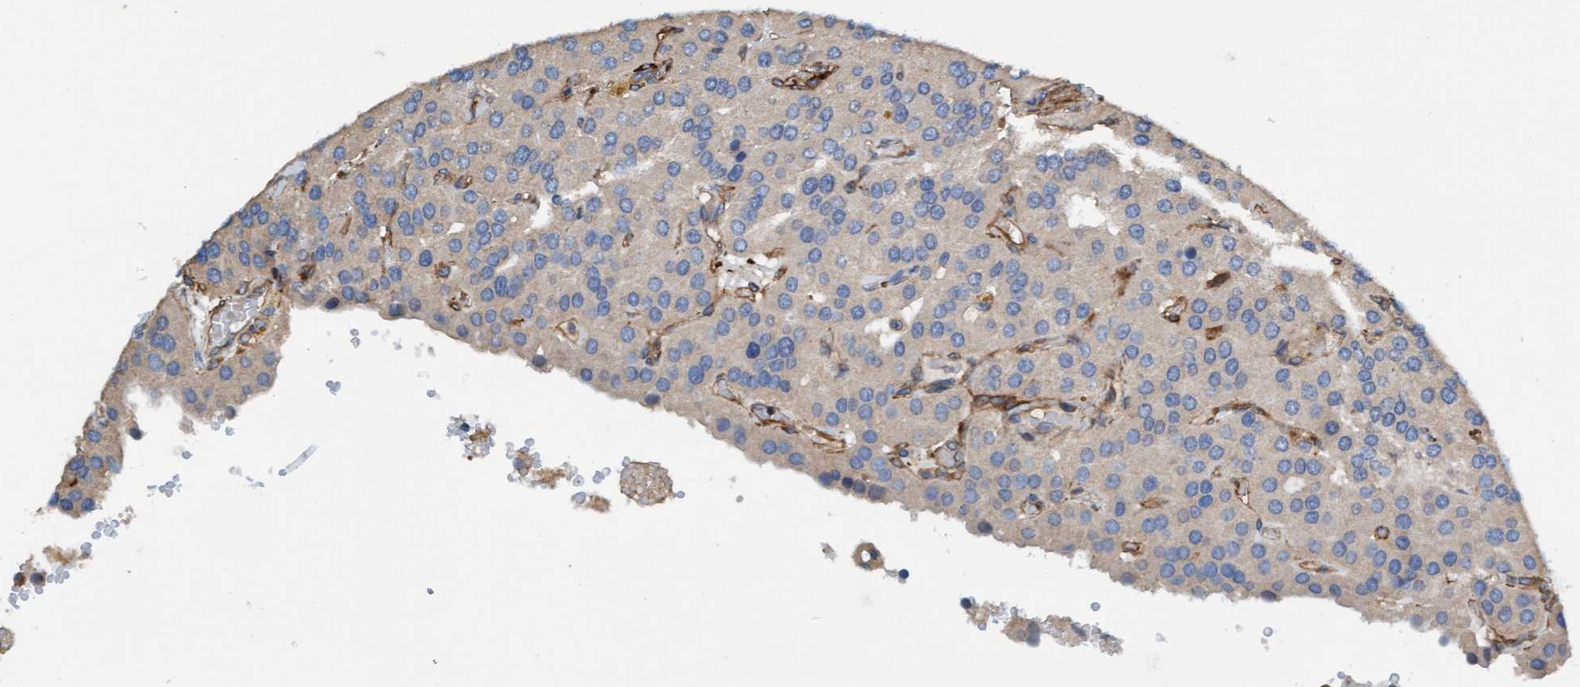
{"staining": {"intensity": "negative", "quantity": "none", "location": "none"}, "tissue": "parathyroid gland", "cell_type": "Glandular cells", "image_type": "normal", "snomed": [{"axis": "morphology", "description": "Normal tissue, NOS"}, {"axis": "morphology", "description": "Adenoma, NOS"}, {"axis": "topography", "description": "Parathyroid gland"}], "caption": "Glandular cells are negative for brown protein staining in unremarkable parathyroid gland. (Stains: DAB (3,3'-diaminobenzidine) IHC with hematoxylin counter stain, Microscopy: brightfield microscopy at high magnification).", "gene": "FMNL3", "patient": {"sex": "female", "age": 86}}